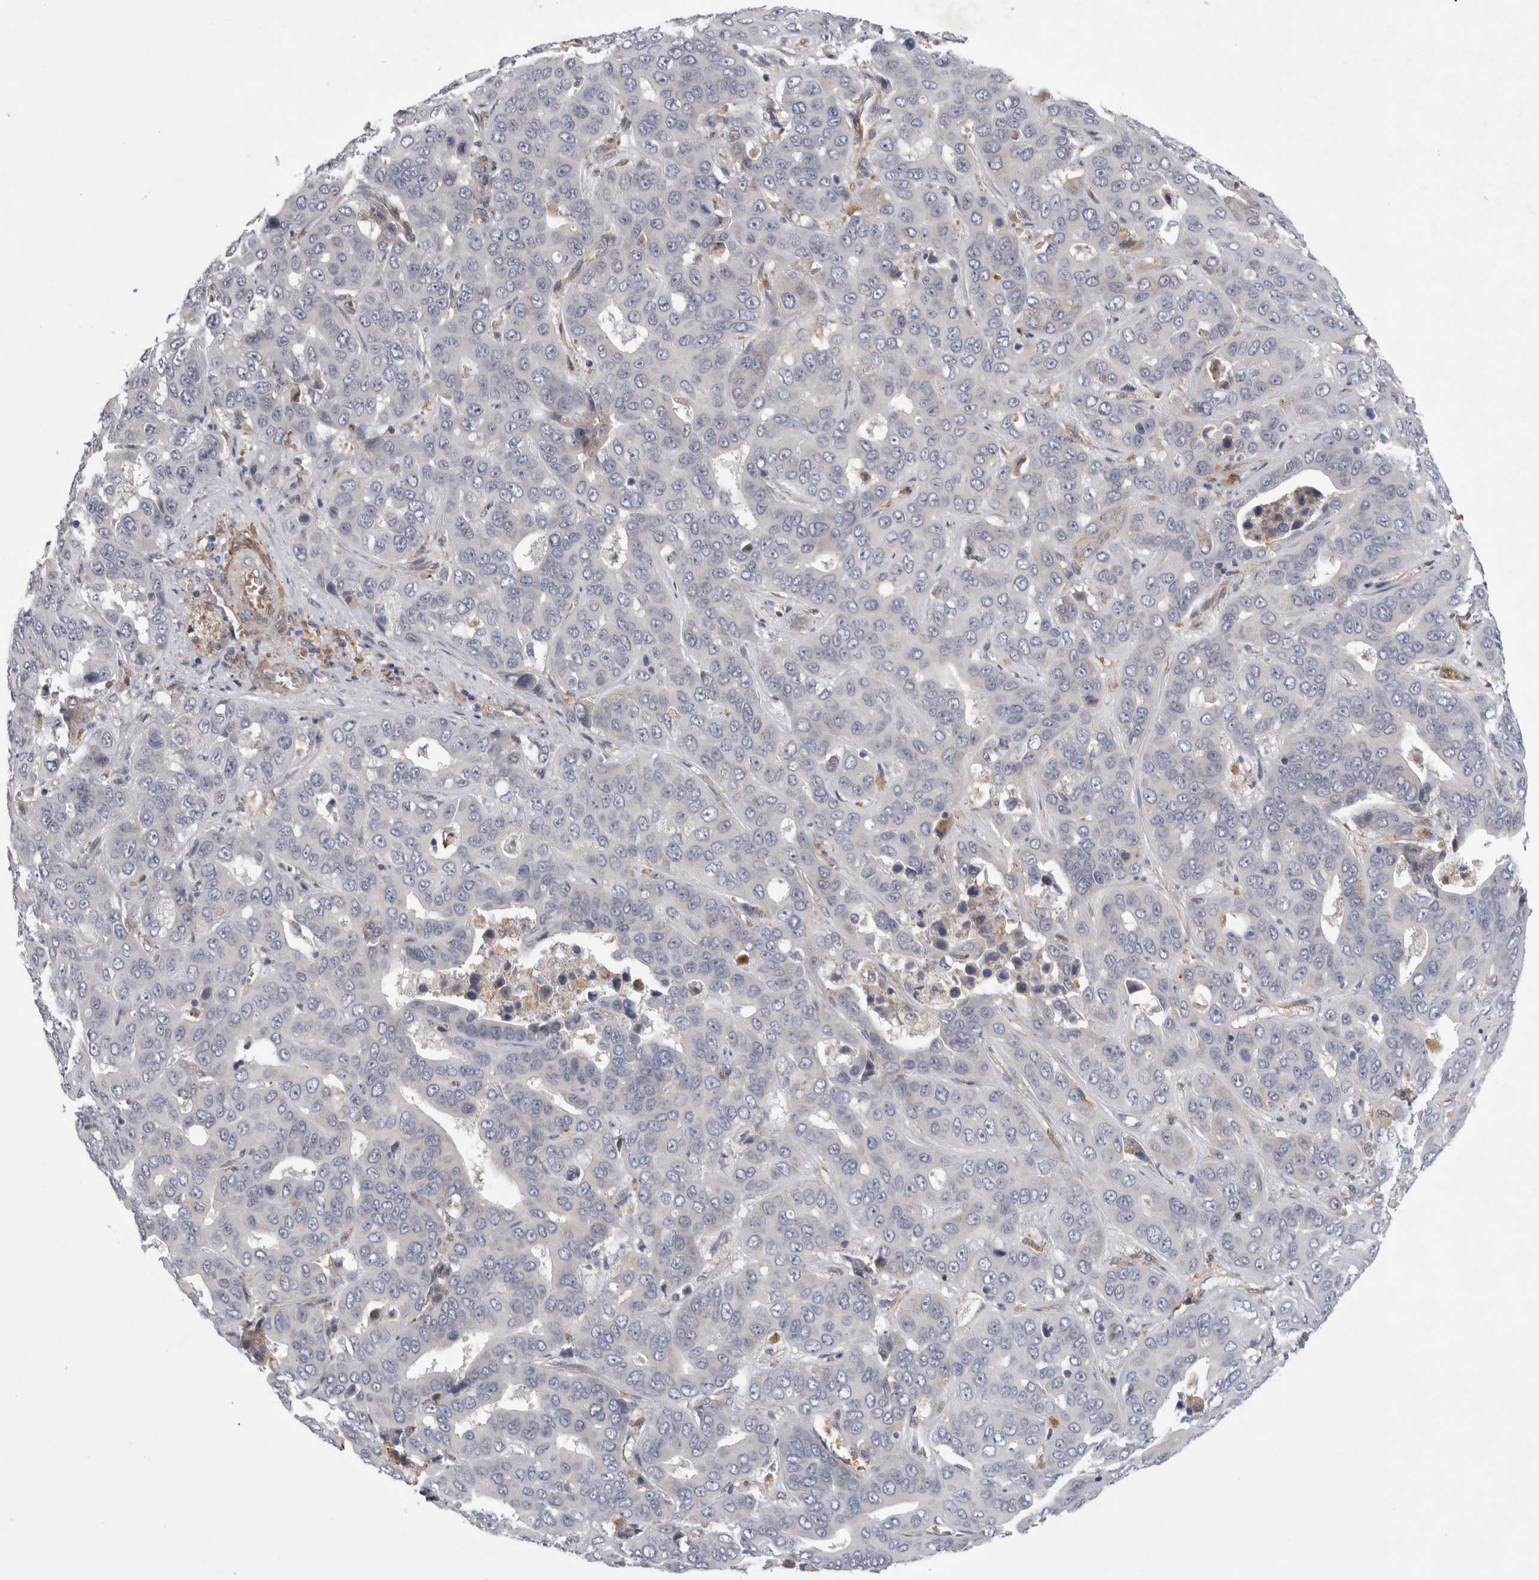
{"staining": {"intensity": "negative", "quantity": "none", "location": "none"}, "tissue": "liver cancer", "cell_type": "Tumor cells", "image_type": "cancer", "snomed": [{"axis": "morphology", "description": "Cholangiocarcinoma"}, {"axis": "topography", "description": "Liver"}], "caption": "Immunohistochemistry (IHC) photomicrograph of liver cancer (cholangiocarcinoma) stained for a protein (brown), which demonstrates no staining in tumor cells.", "gene": "ANKFY1", "patient": {"sex": "female", "age": 52}}